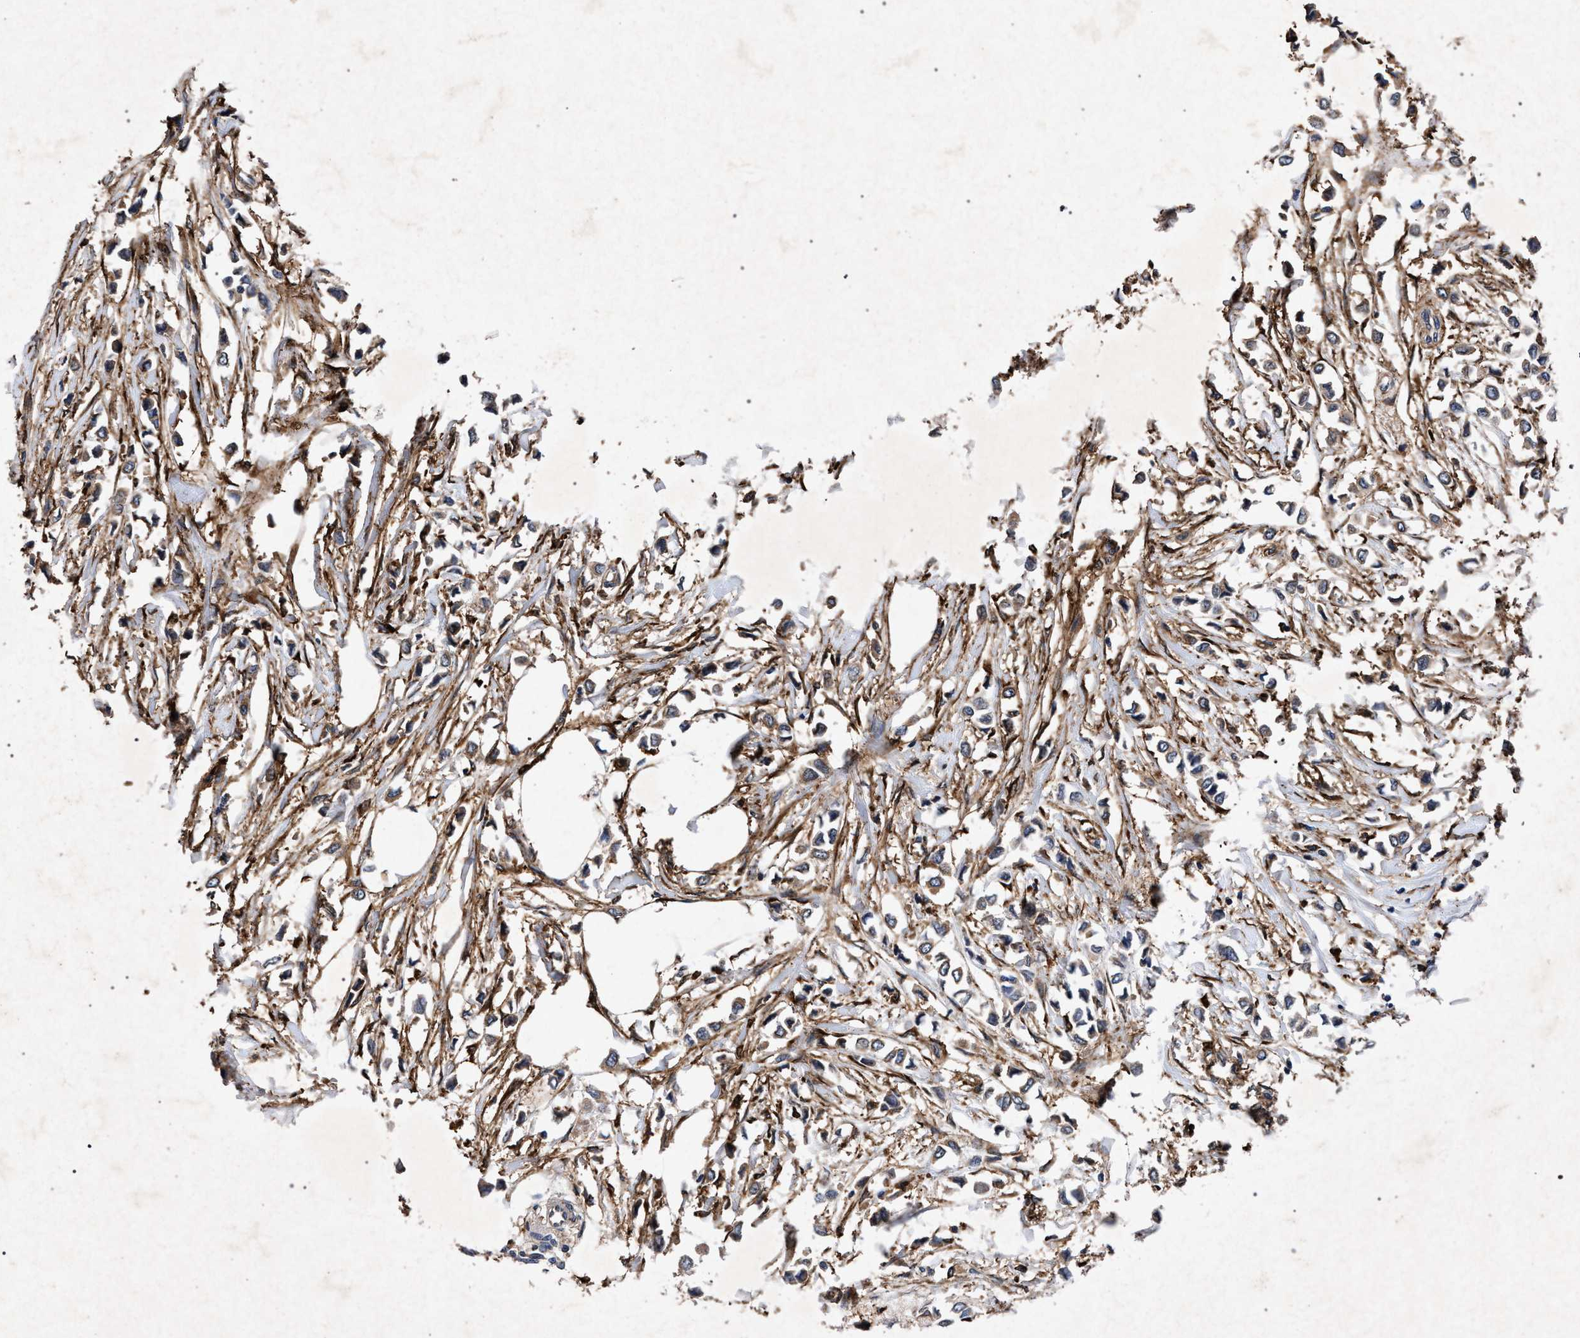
{"staining": {"intensity": "weak", "quantity": ">75%", "location": "cytoplasmic/membranous"}, "tissue": "breast cancer", "cell_type": "Tumor cells", "image_type": "cancer", "snomed": [{"axis": "morphology", "description": "Lobular carcinoma"}, {"axis": "topography", "description": "Breast"}], "caption": "Immunohistochemical staining of breast lobular carcinoma shows low levels of weak cytoplasmic/membranous expression in approximately >75% of tumor cells.", "gene": "MARCKS", "patient": {"sex": "female", "age": 51}}